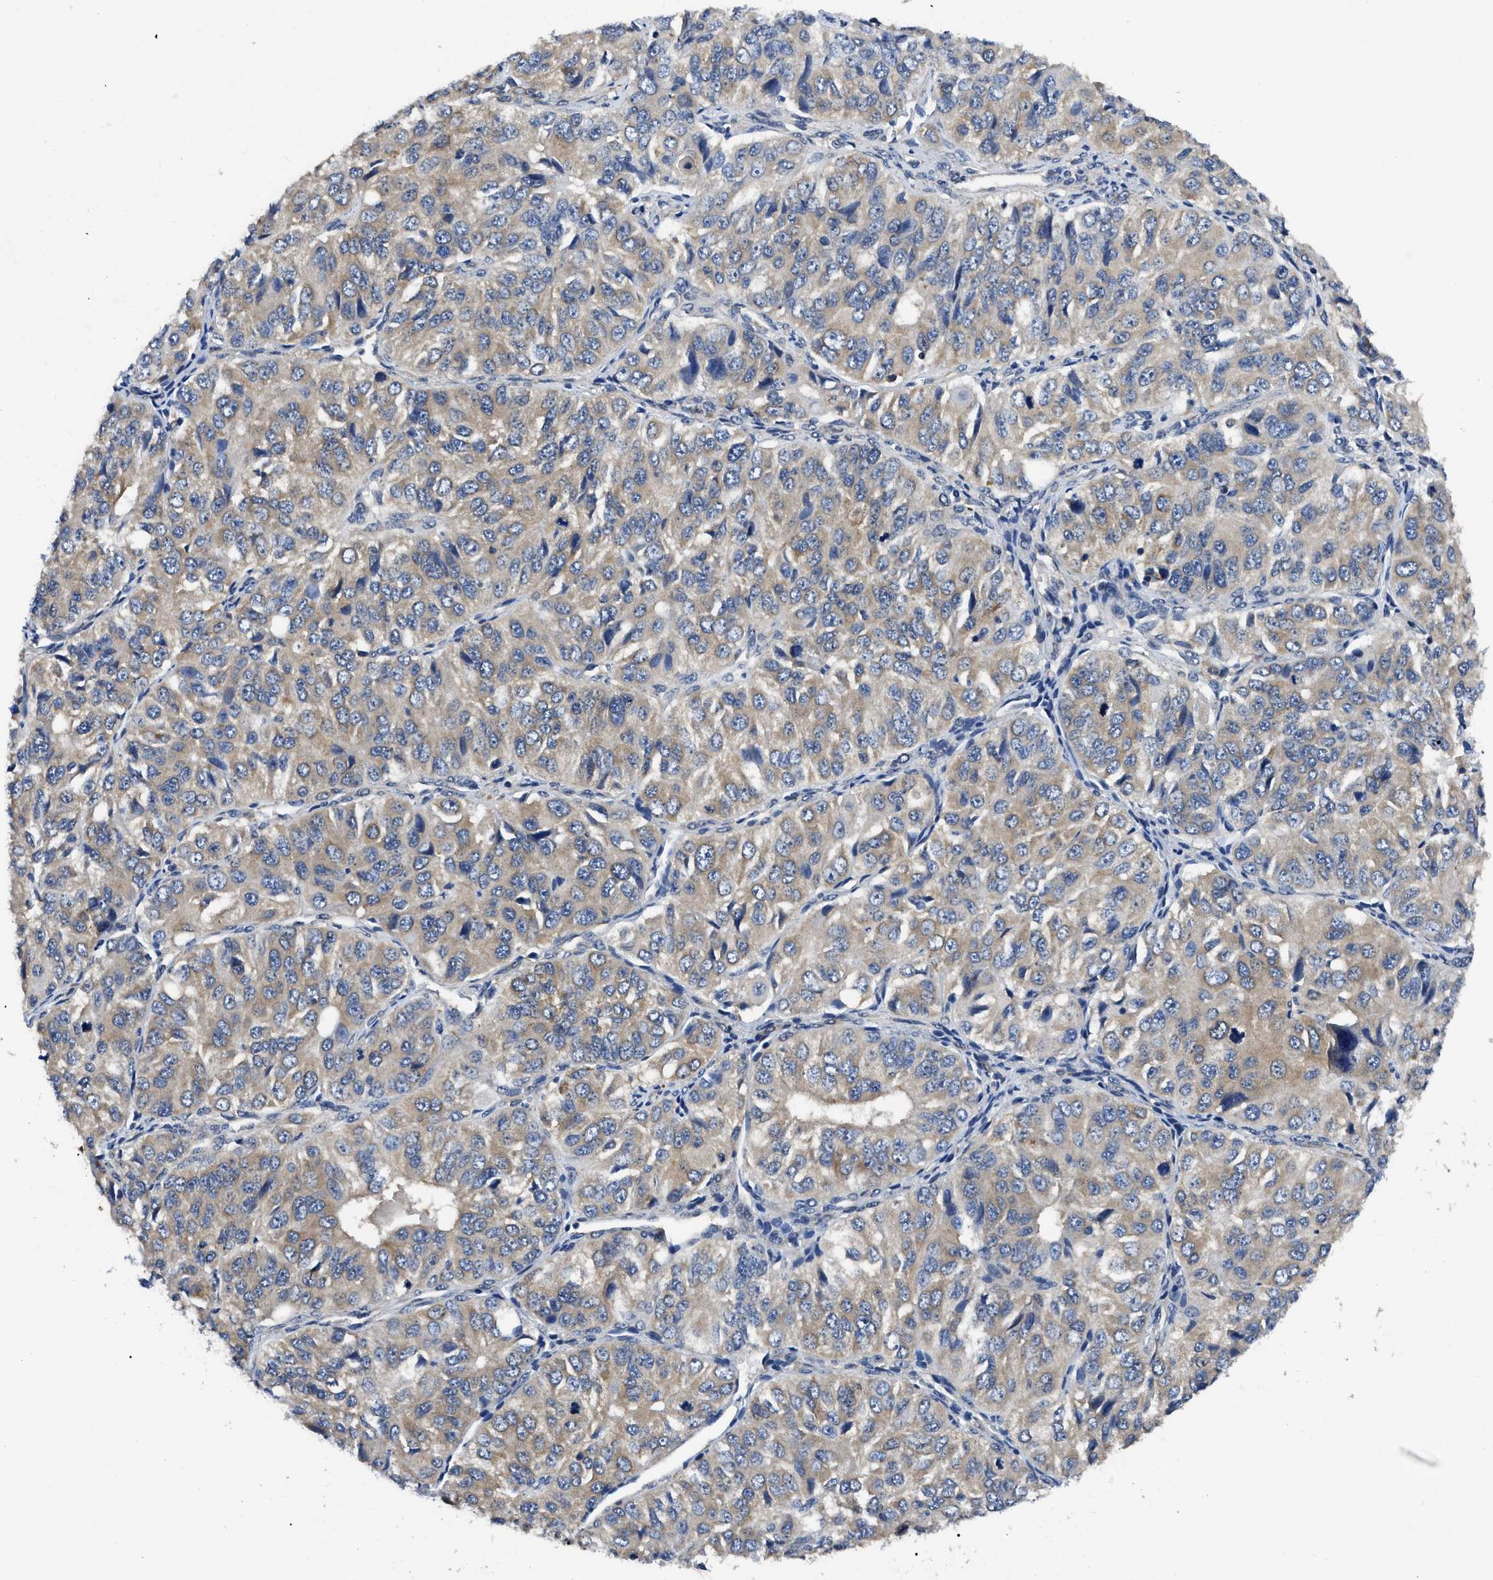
{"staining": {"intensity": "weak", "quantity": ">75%", "location": "cytoplasmic/membranous"}, "tissue": "ovarian cancer", "cell_type": "Tumor cells", "image_type": "cancer", "snomed": [{"axis": "morphology", "description": "Carcinoma, endometroid"}, {"axis": "topography", "description": "Ovary"}], "caption": "Tumor cells exhibit low levels of weak cytoplasmic/membranous positivity in approximately >75% of cells in human ovarian endometroid carcinoma. Nuclei are stained in blue.", "gene": "GET4", "patient": {"sex": "female", "age": 51}}